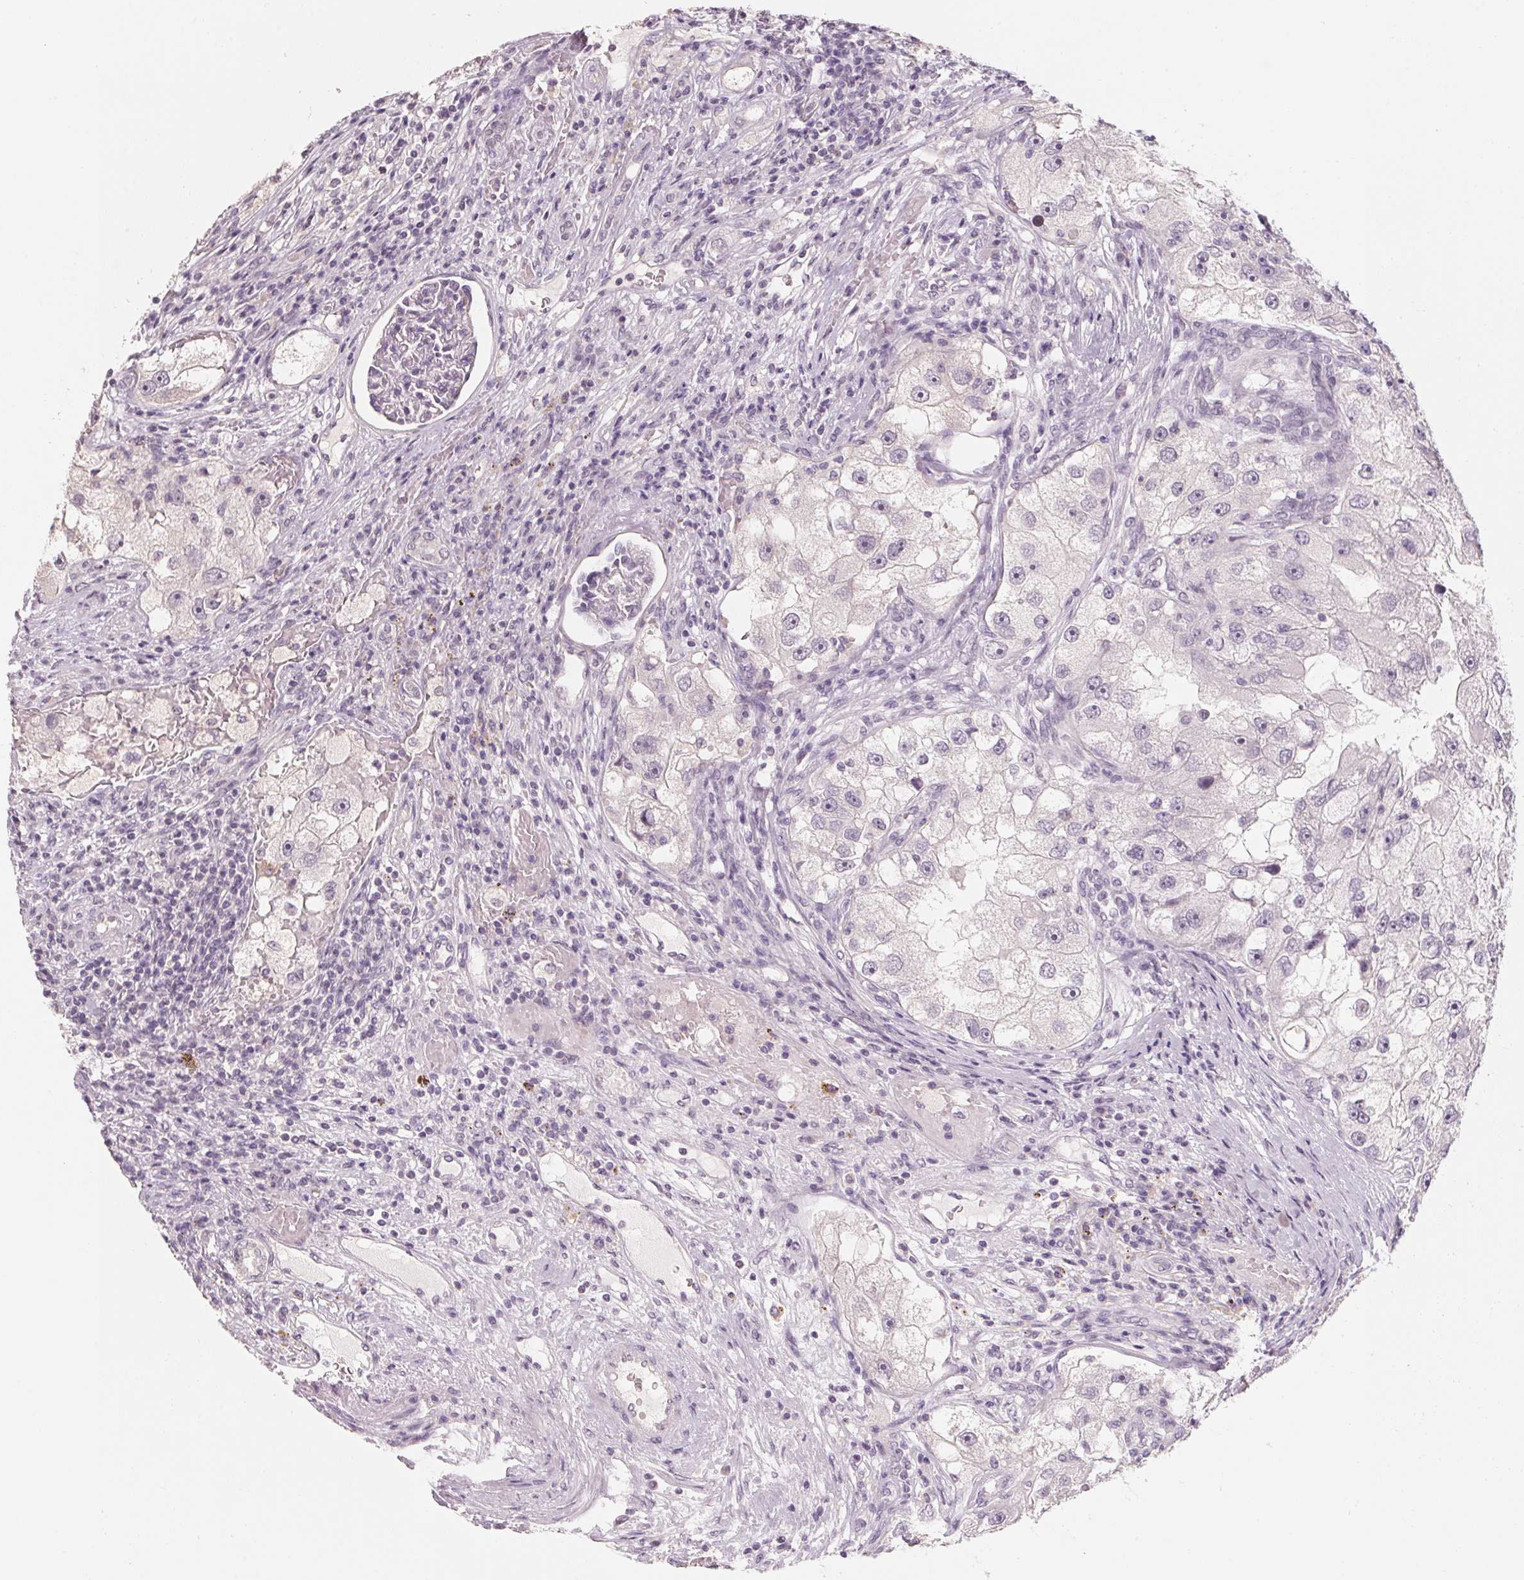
{"staining": {"intensity": "negative", "quantity": "none", "location": "none"}, "tissue": "renal cancer", "cell_type": "Tumor cells", "image_type": "cancer", "snomed": [{"axis": "morphology", "description": "Adenocarcinoma, NOS"}, {"axis": "topography", "description": "Kidney"}], "caption": "There is no significant staining in tumor cells of renal adenocarcinoma.", "gene": "CAPZA3", "patient": {"sex": "male", "age": 63}}